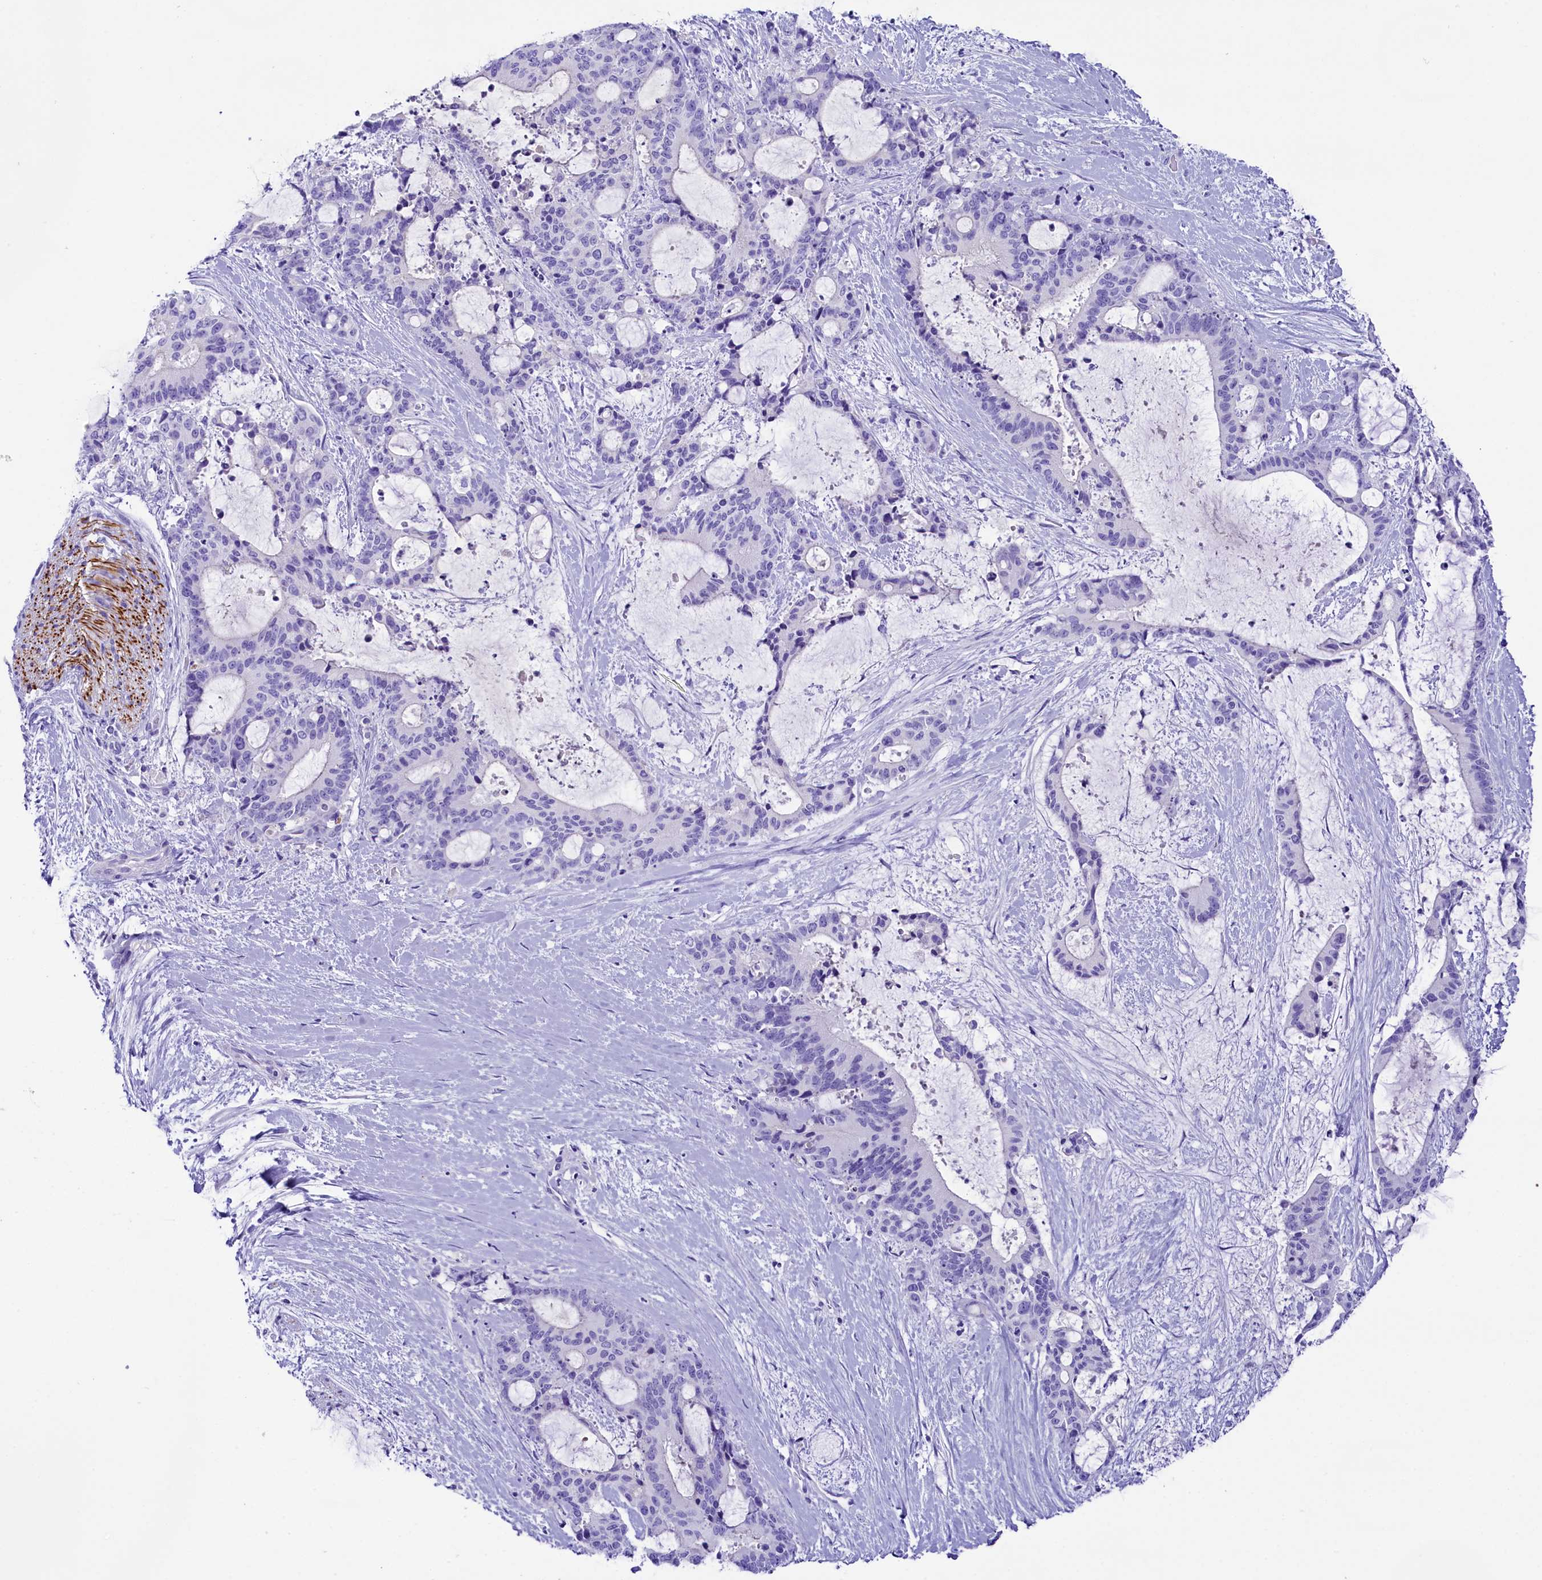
{"staining": {"intensity": "negative", "quantity": "none", "location": "none"}, "tissue": "liver cancer", "cell_type": "Tumor cells", "image_type": "cancer", "snomed": [{"axis": "morphology", "description": "Normal tissue, NOS"}, {"axis": "morphology", "description": "Cholangiocarcinoma"}, {"axis": "topography", "description": "Liver"}, {"axis": "topography", "description": "Peripheral nerve tissue"}], "caption": "This histopathology image is of liver cancer (cholangiocarcinoma) stained with immunohistochemistry (IHC) to label a protein in brown with the nuclei are counter-stained blue. There is no positivity in tumor cells.", "gene": "SKIDA1", "patient": {"sex": "female", "age": 73}}